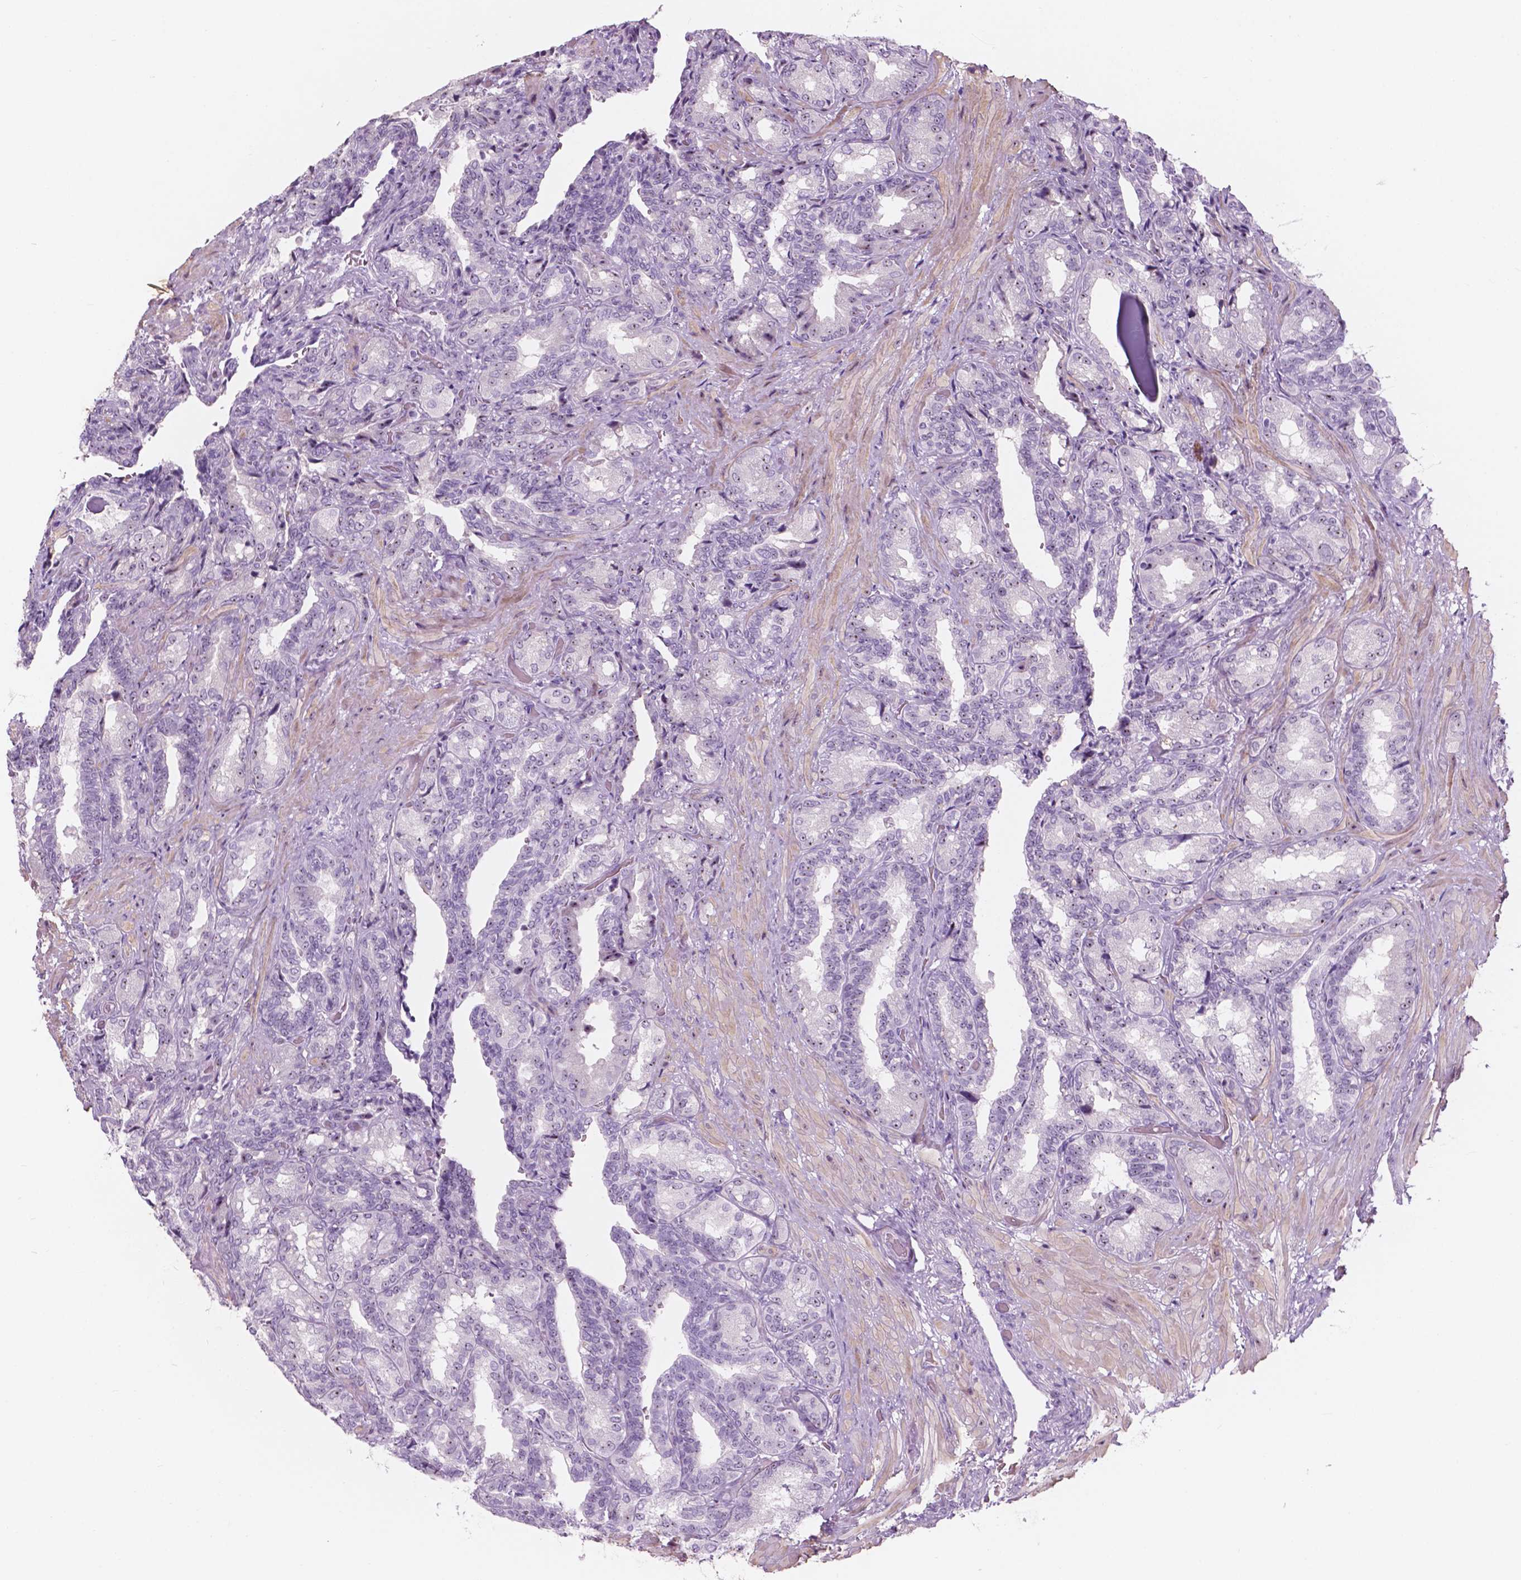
{"staining": {"intensity": "negative", "quantity": "none", "location": "none"}, "tissue": "seminal vesicle", "cell_type": "Glandular cells", "image_type": "normal", "snomed": [{"axis": "morphology", "description": "Normal tissue, NOS"}, {"axis": "topography", "description": "Seminal veicle"}], "caption": "Glandular cells are negative for protein expression in unremarkable human seminal vesicle. Brightfield microscopy of immunohistochemistry stained with DAB (3,3'-diaminobenzidine) (brown) and hematoxylin (blue), captured at high magnification.", "gene": "ZNF853", "patient": {"sex": "male", "age": 68}}